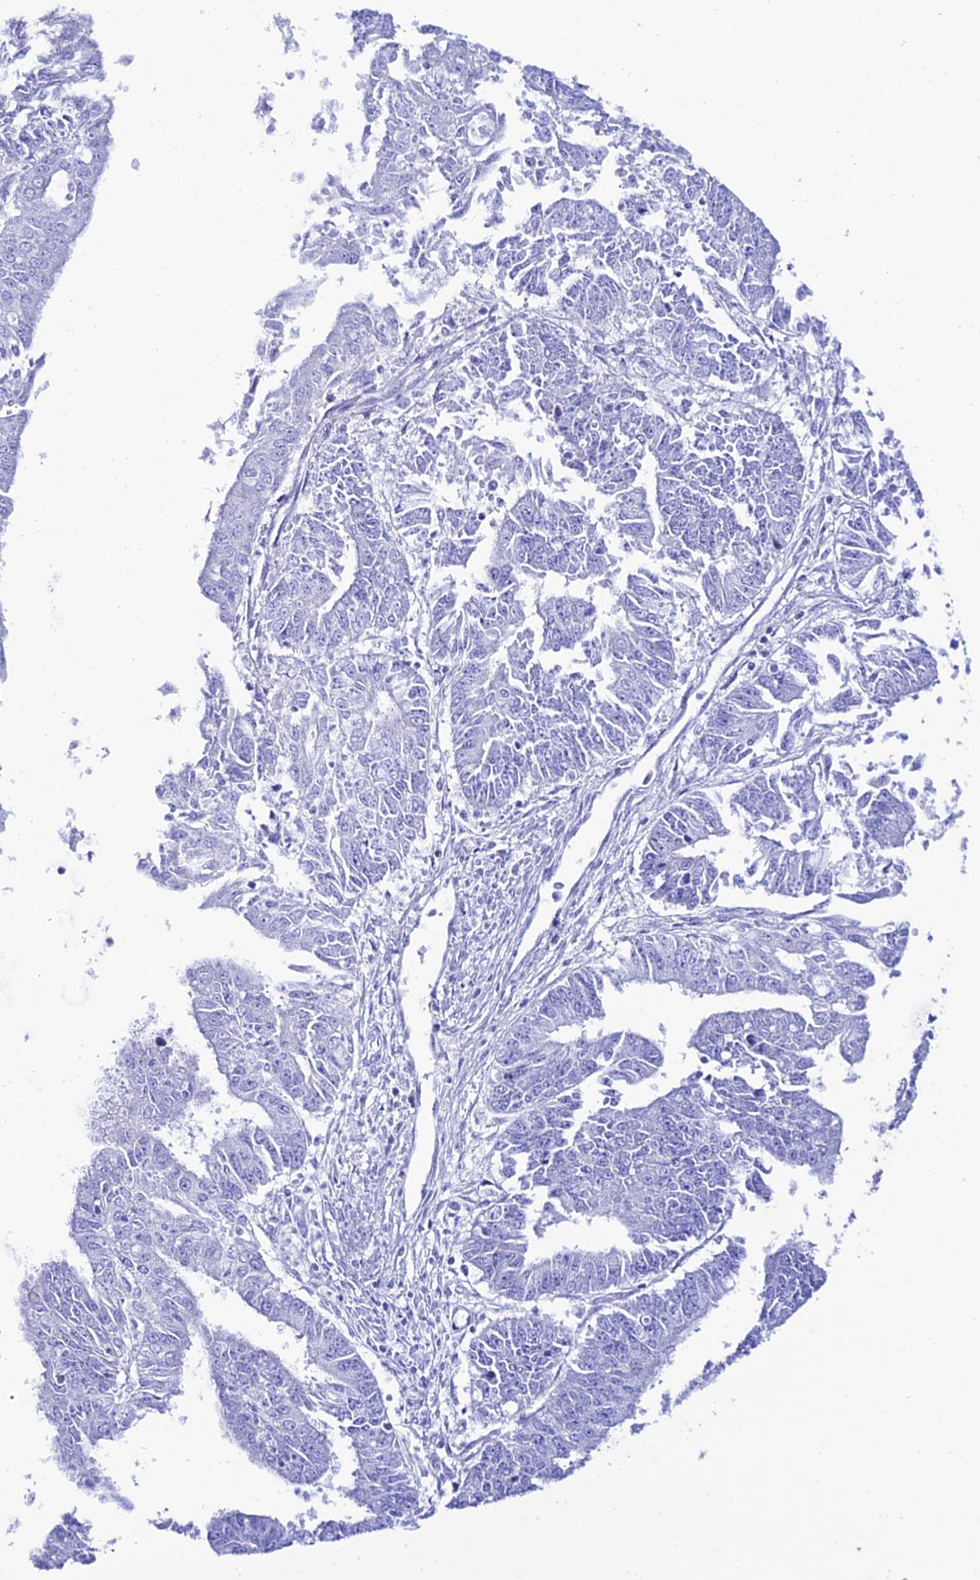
{"staining": {"intensity": "negative", "quantity": "none", "location": "none"}, "tissue": "endometrial cancer", "cell_type": "Tumor cells", "image_type": "cancer", "snomed": [{"axis": "morphology", "description": "Adenocarcinoma, NOS"}, {"axis": "topography", "description": "Endometrium"}], "caption": "The immunohistochemistry (IHC) micrograph has no significant expression in tumor cells of endometrial cancer tissue.", "gene": "OR4D5", "patient": {"sex": "female", "age": 73}}